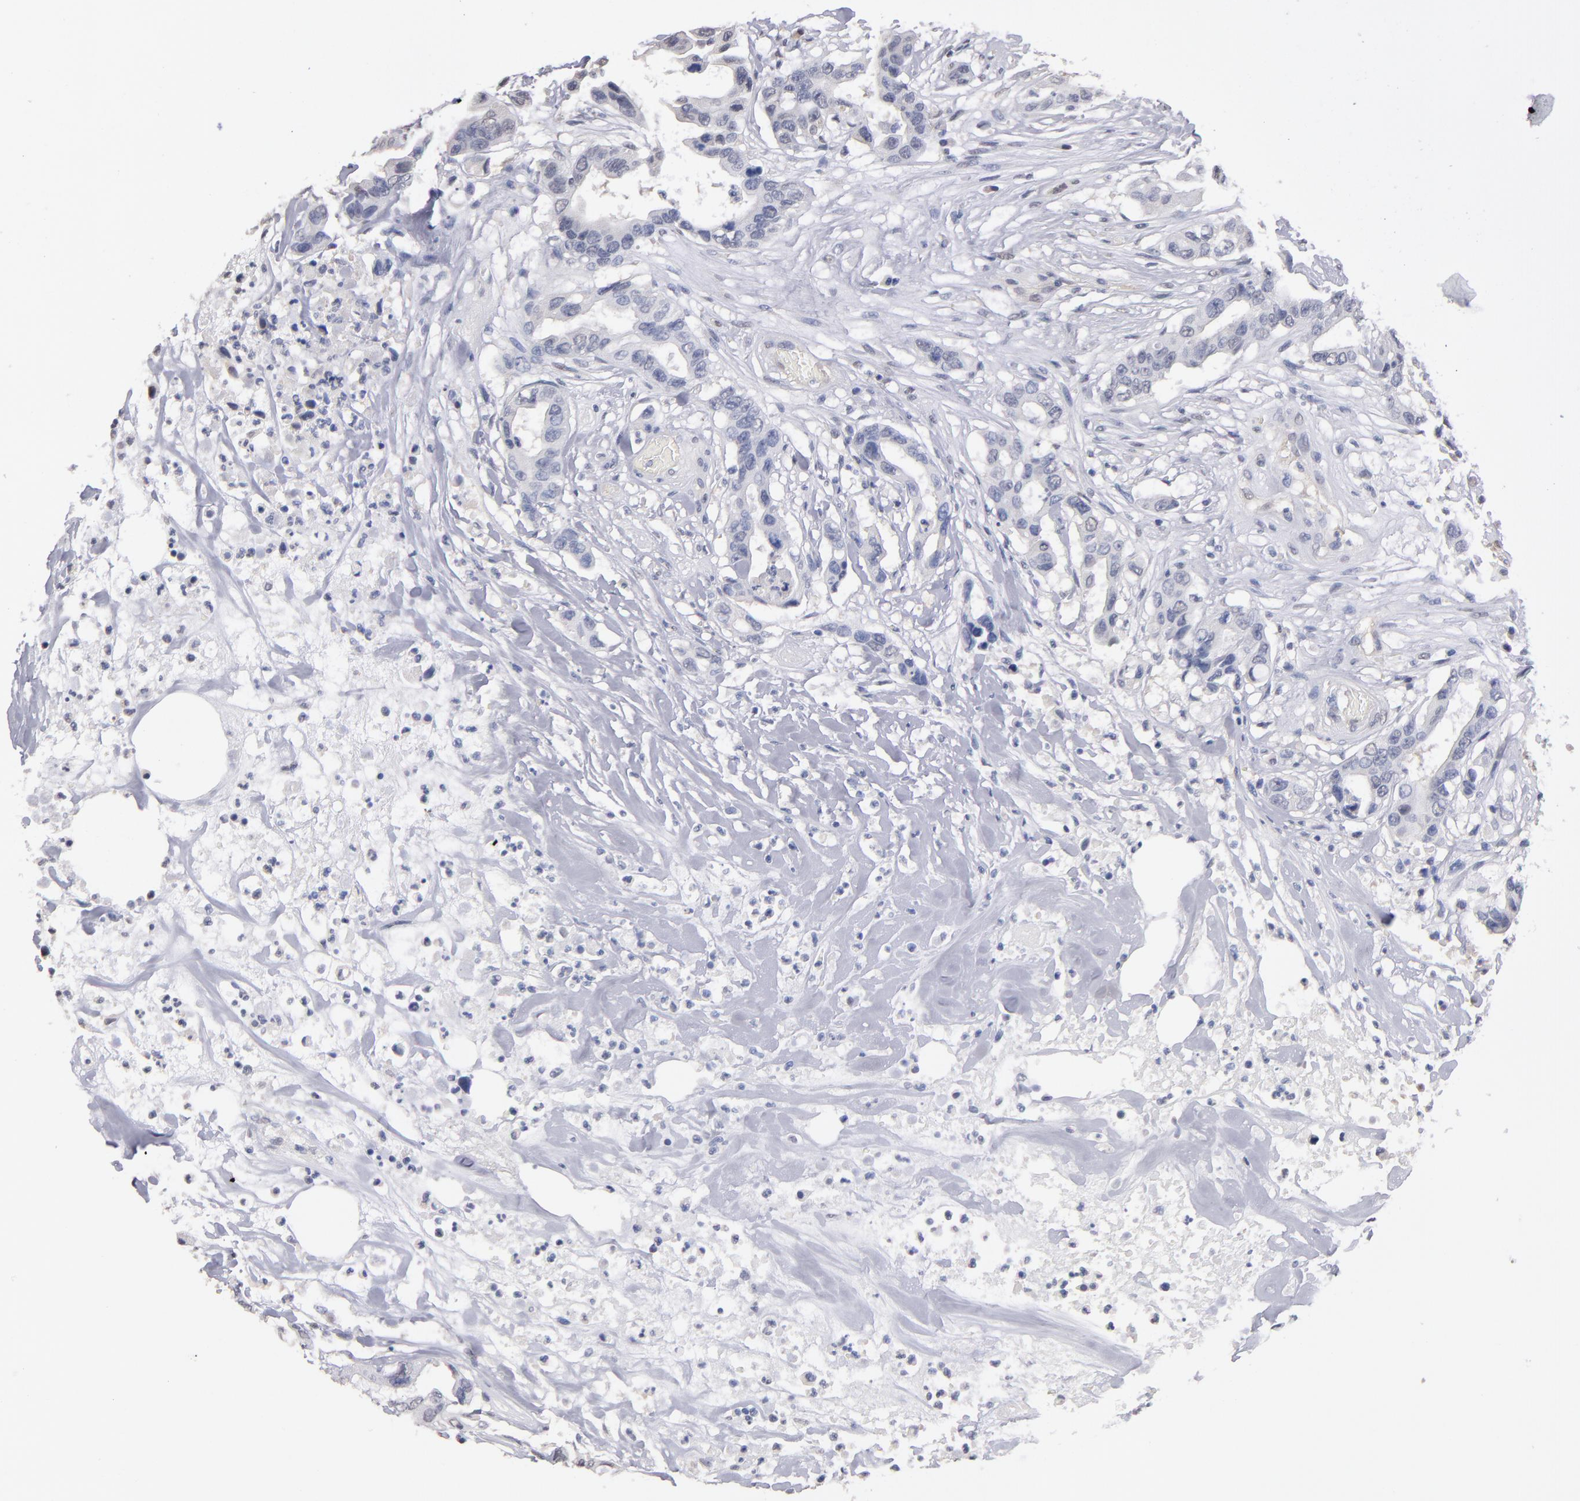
{"staining": {"intensity": "negative", "quantity": "none", "location": "none"}, "tissue": "colorectal cancer", "cell_type": "Tumor cells", "image_type": "cancer", "snomed": [{"axis": "morphology", "description": "Adenocarcinoma, NOS"}, {"axis": "topography", "description": "Colon"}], "caption": "Immunohistochemistry histopathology image of human colorectal adenocarcinoma stained for a protein (brown), which exhibits no expression in tumor cells.", "gene": "PSMD10", "patient": {"sex": "female", "age": 70}}